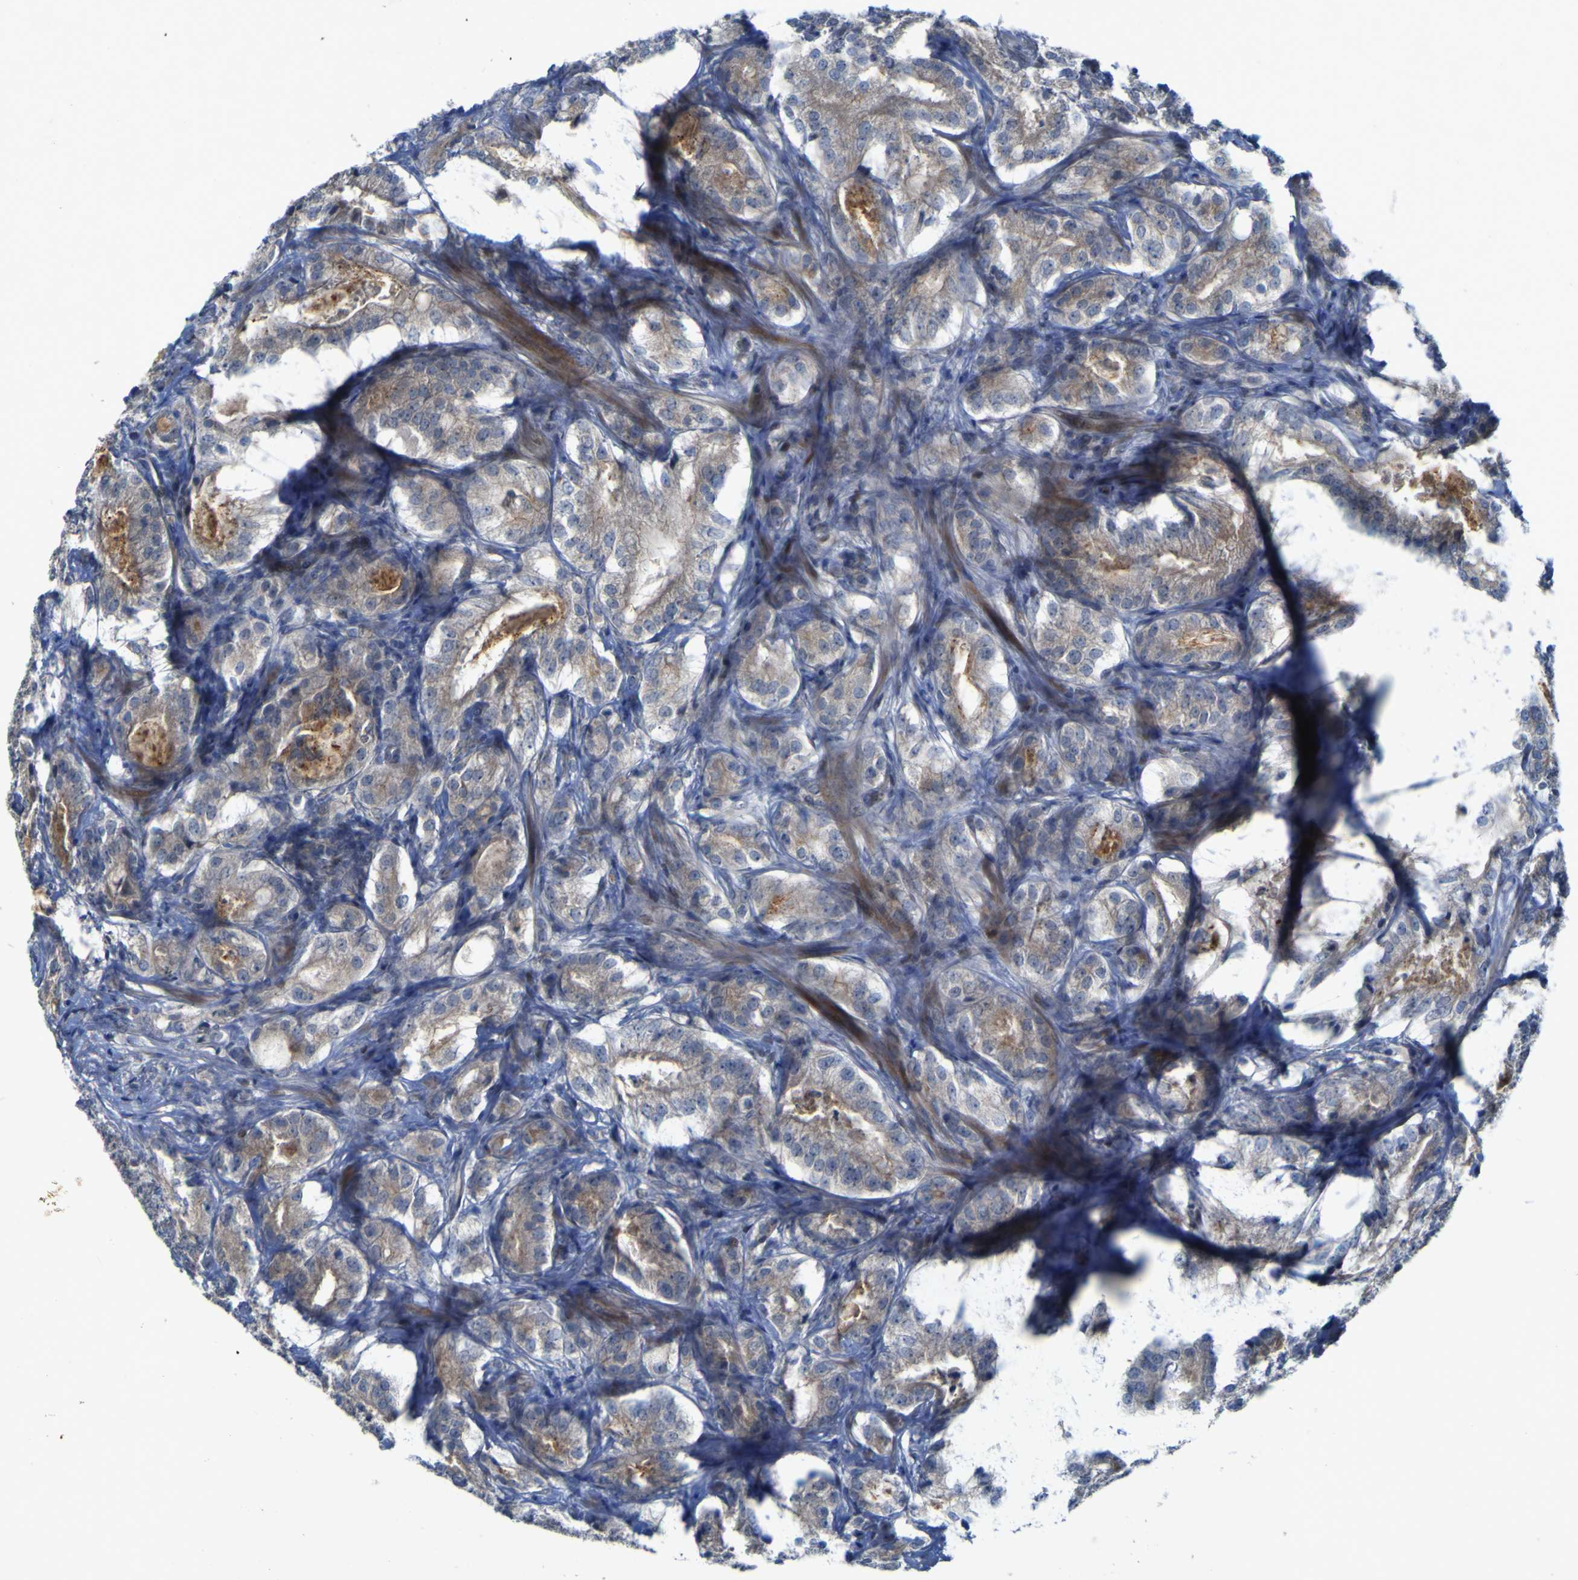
{"staining": {"intensity": "weak", "quantity": "<25%", "location": "cytoplasmic/membranous"}, "tissue": "prostate cancer", "cell_type": "Tumor cells", "image_type": "cancer", "snomed": [{"axis": "morphology", "description": "Adenocarcinoma, High grade"}, {"axis": "topography", "description": "Prostate"}], "caption": "High magnification brightfield microscopy of prostate adenocarcinoma (high-grade) stained with DAB (brown) and counterstained with hematoxylin (blue): tumor cells show no significant expression. Brightfield microscopy of IHC stained with DAB (brown) and hematoxylin (blue), captured at high magnification.", "gene": "NAV1", "patient": {"sex": "male", "age": 64}}